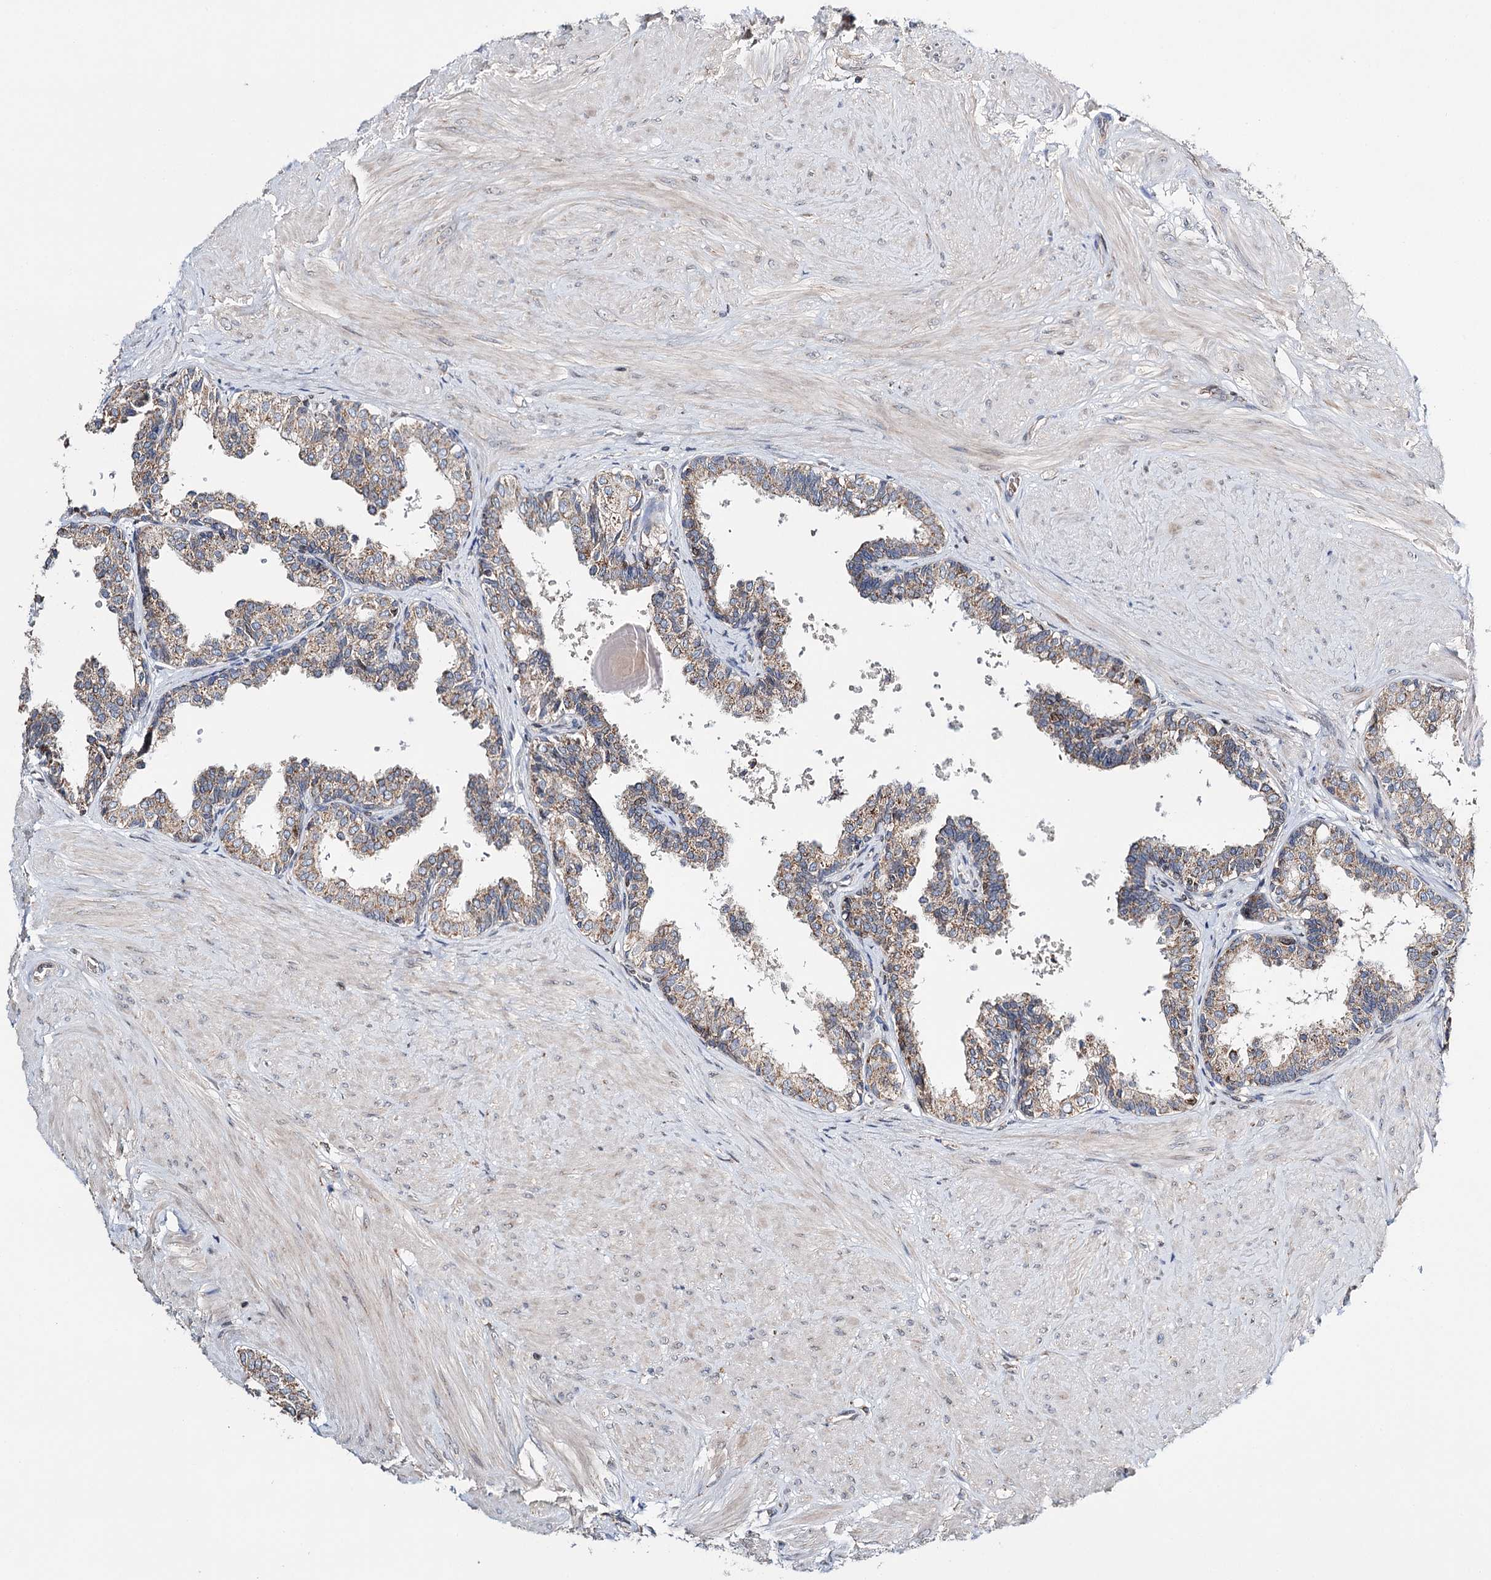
{"staining": {"intensity": "moderate", "quantity": ">75%", "location": "cytoplasmic/membranous"}, "tissue": "prostate", "cell_type": "Glandular cells", "image_type": "normal", "snomed": [{"axis": "morphology", "description": "Normal tissue, NOS"}, {"axis": "topography", "description": "Prostate"}], "caption": "A medium amount of moderate cytoplasmic/membranous positivity is appreciated in about >75% of glandular cells in benign prostate. The protein of interest is shown in brown color, while the nuclei are stained blue.", "gene": "CFAP46", "patient": {"sex": "male", "age": 48}}